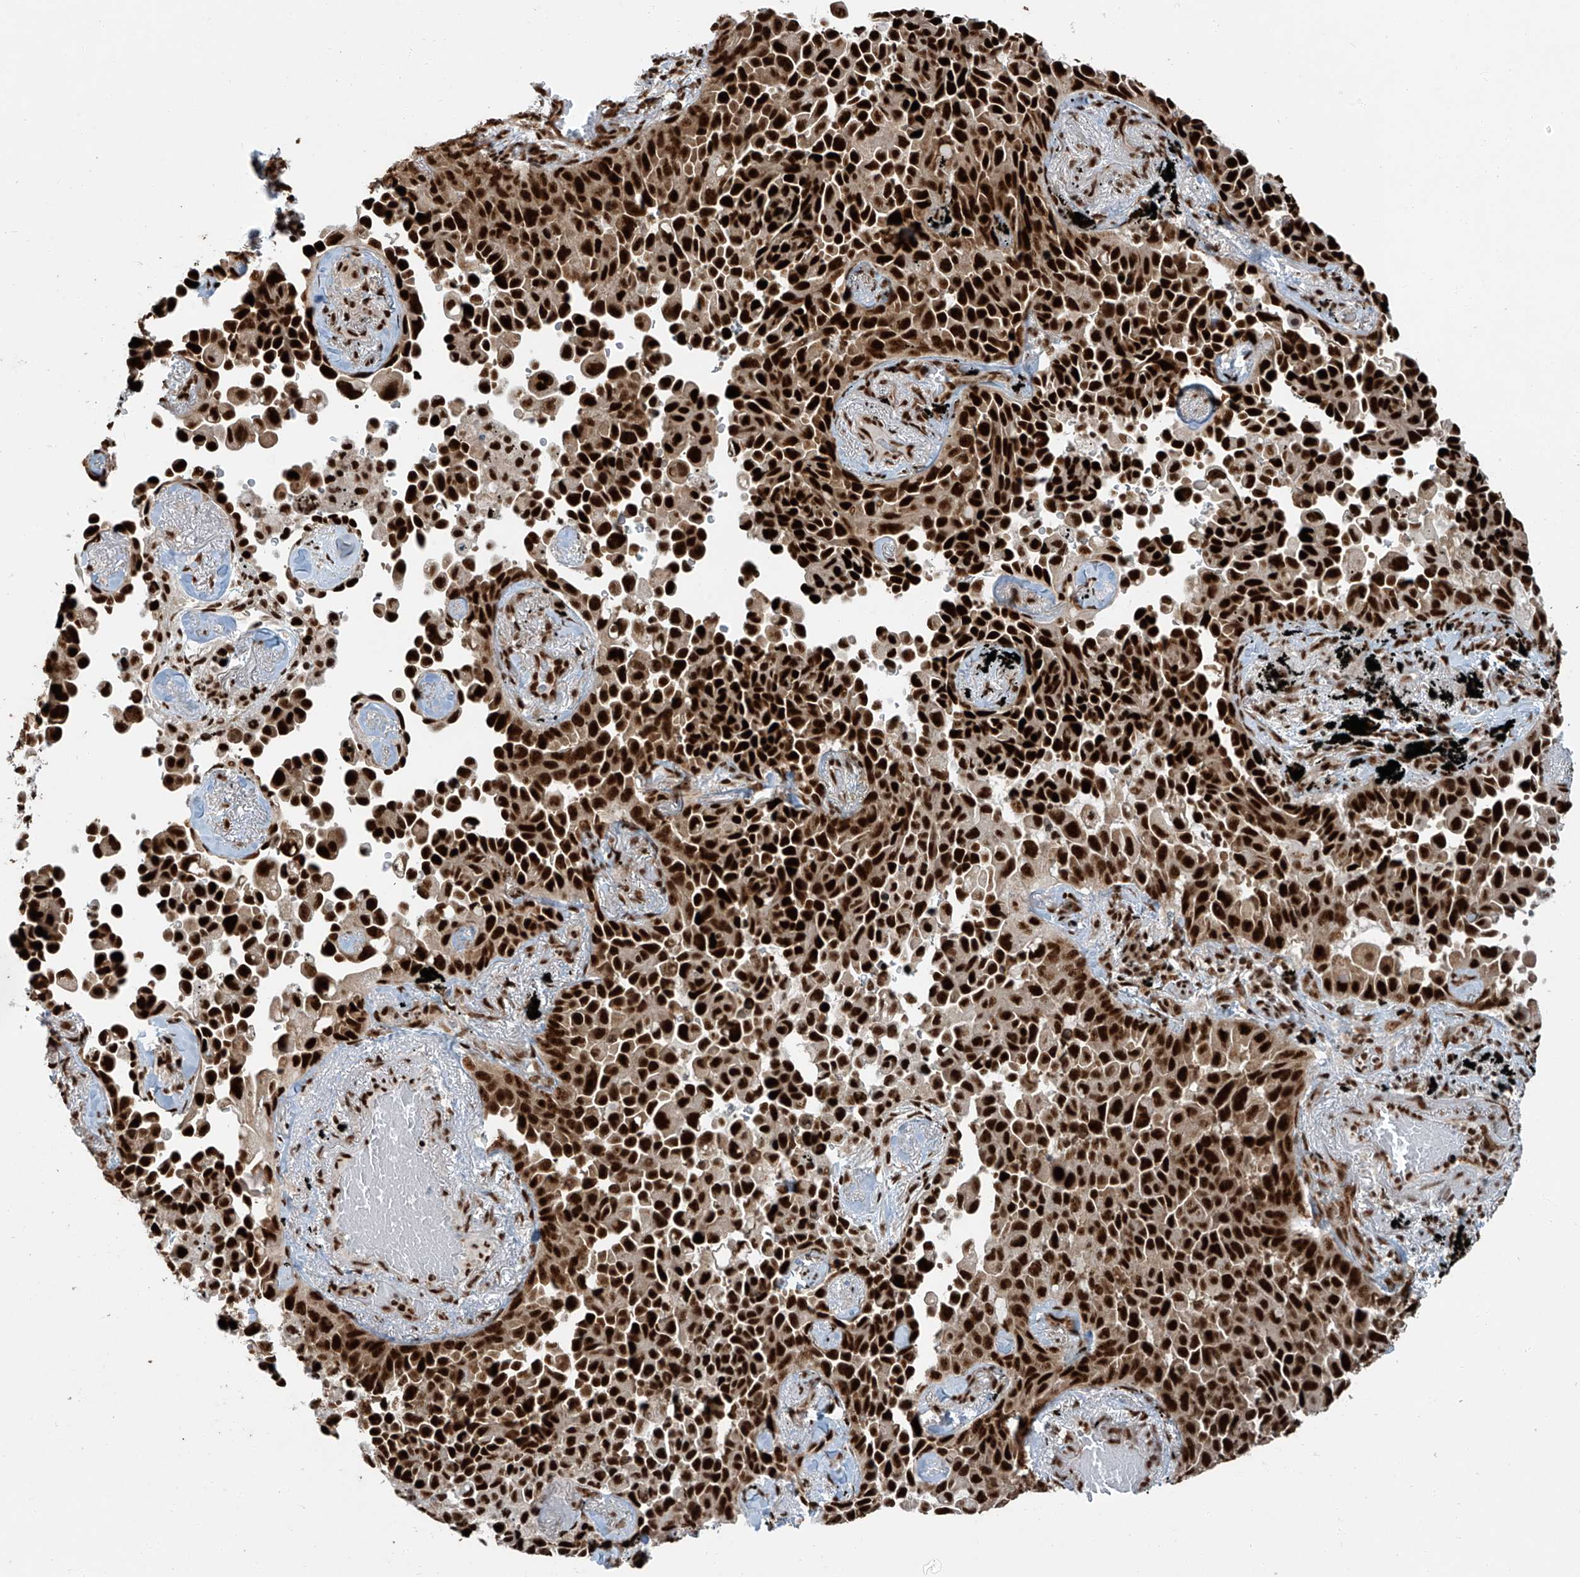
{"staining": {"intensity": "strong", "quantity": ">75%", "location": "nuclear"}, "tissue": "lung cancer", "cell_type": "Tumor cells", "image_type": "cancer", "snomed": [{"axis": "morphology", "description": "Adenocarcinoma, NOS"}, {"axis": "topography", "description": "Lung"}], "caption": "Immunohistochemistry (IHC) of adenocarcinoma (lung) shows high levels of strong nuclear staining in about >75% of tumor cells.", "gene": "FAM193B", "patient": {"sex": "female", "age": 67}}